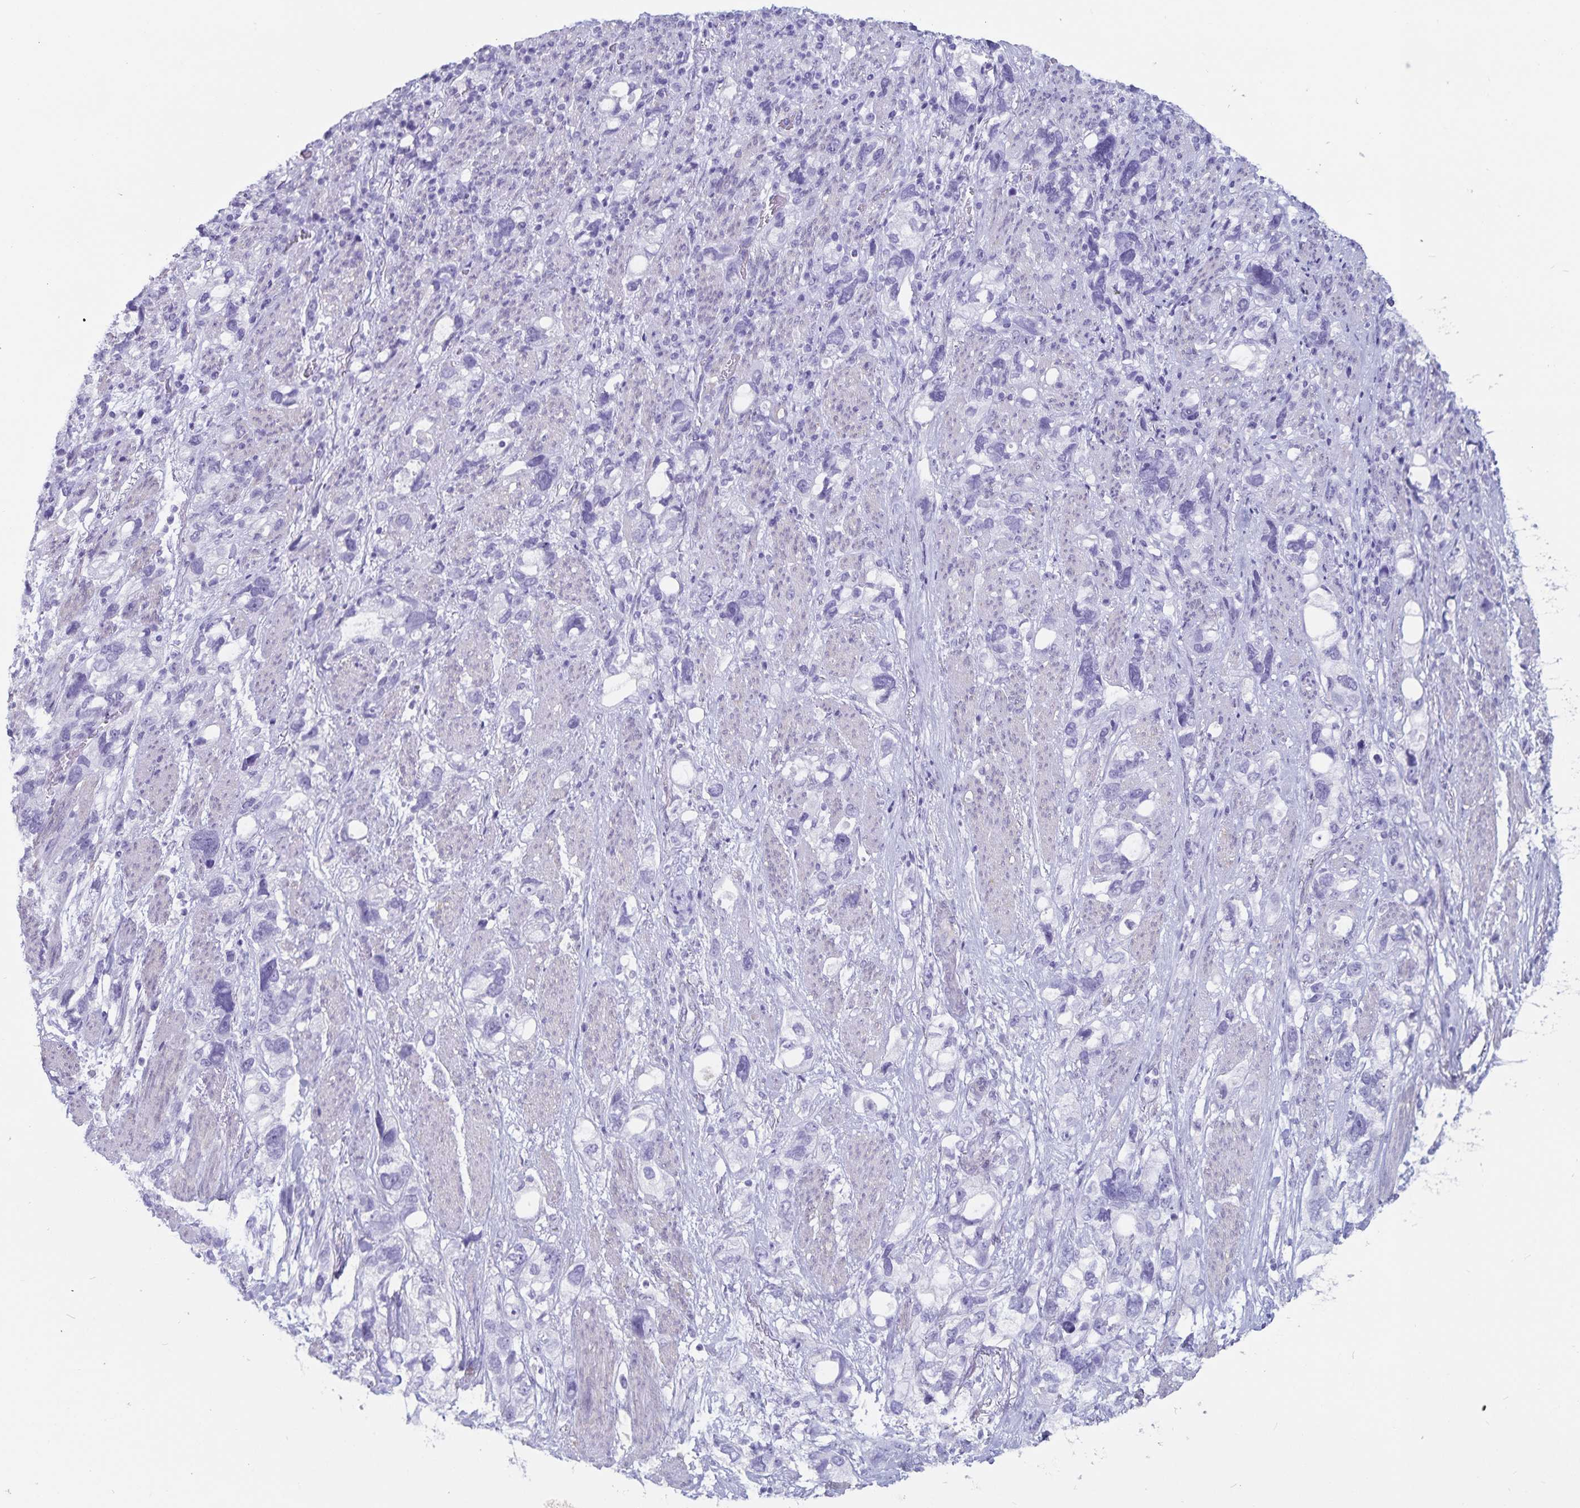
{"staining": {"intensity": "negative", "quantity": "none", "location": "none"}, "tissue": "stomach cancer", "cell_type": "Tumor cells", "image_type": "cancer", "snomed": [{"axis": "morphology", "description": "Adenocarcinoma, NOS"}, {"axis": "topography", "description": "Stomach, upper"}], "caption": "The immunohistochemistry (IHC) histopathology image has no significant expression in tumor cells of stomach cancer tissue.", "gene": "GPR137", "patient": {"sex": "female", "age": 81}}